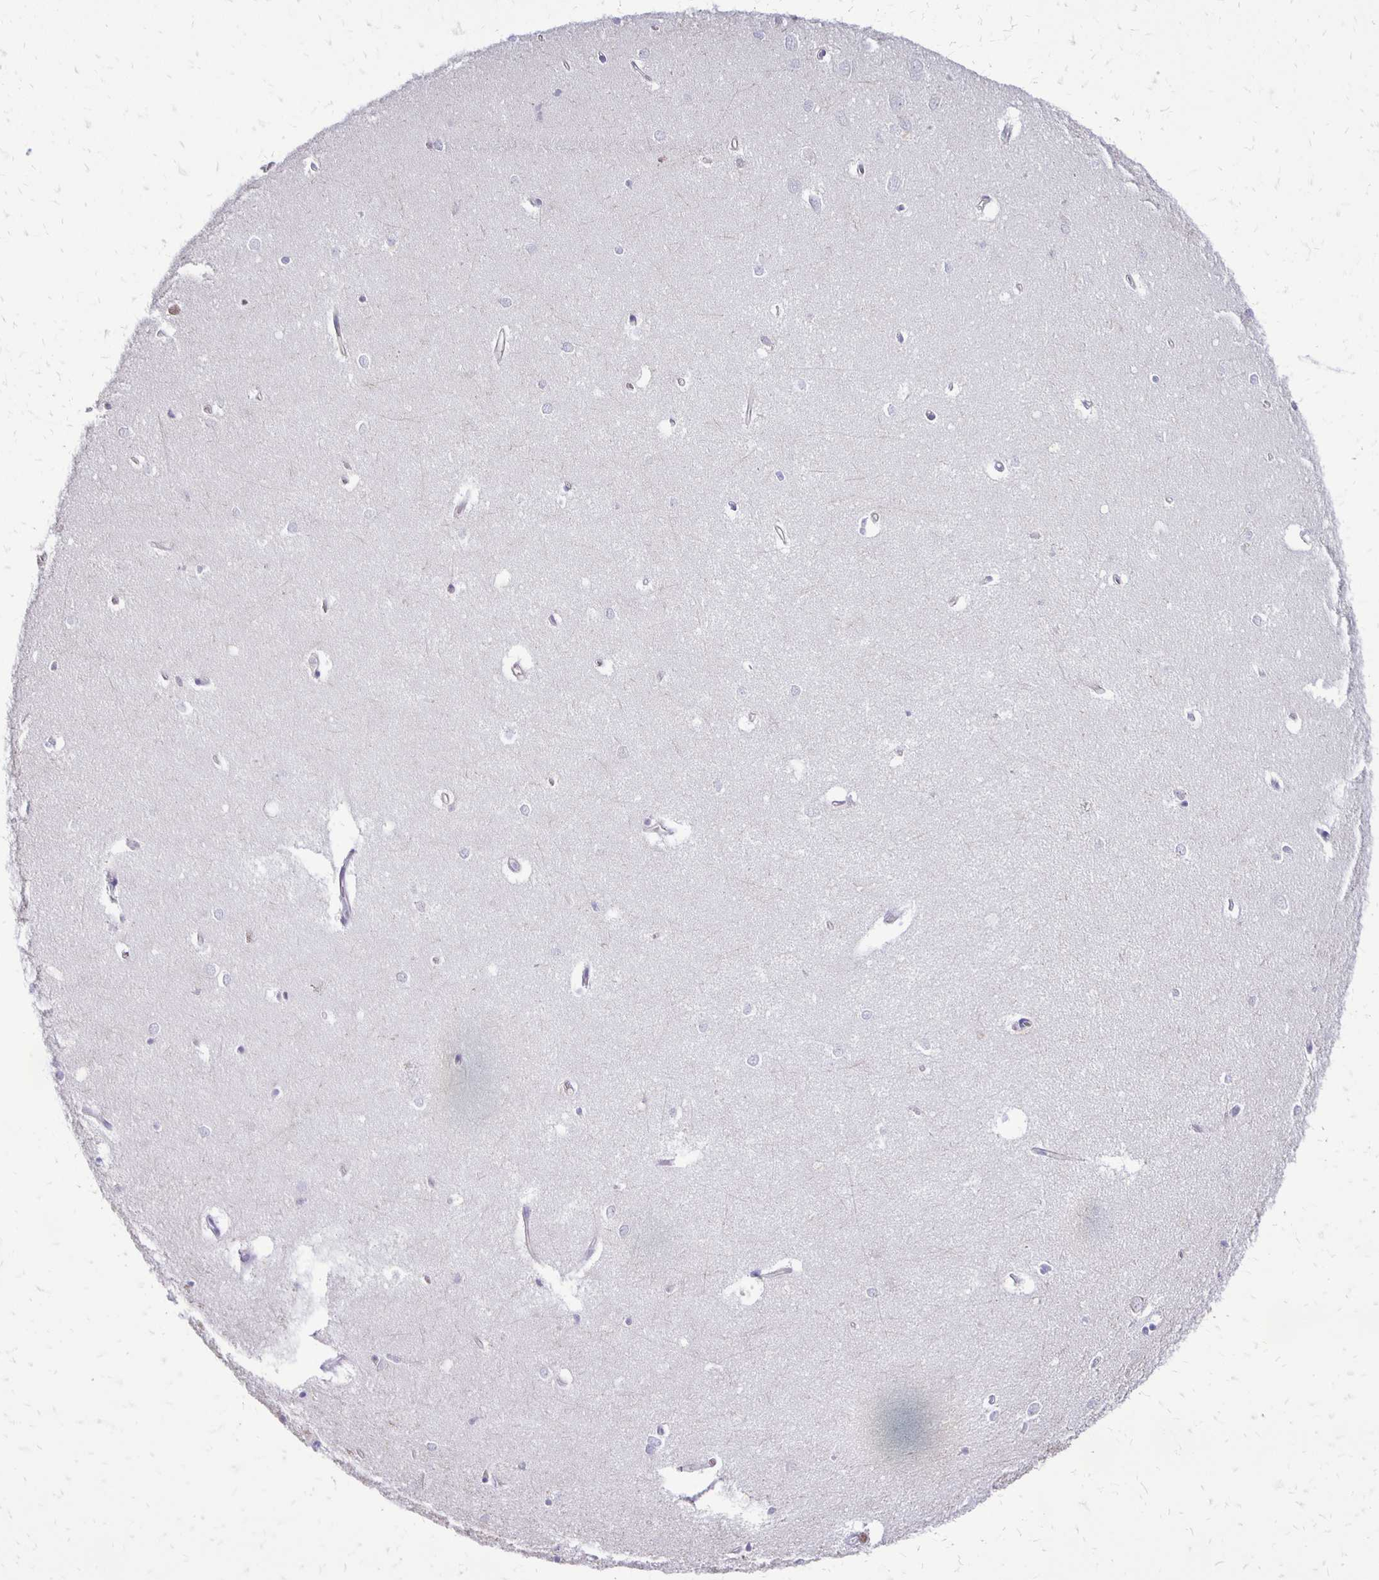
{"staining": {"intensity": "negative", "quantity": "none", "location": "none"}, "tissue": "hippocampus", "cell_type": "Glial cells", "image_type": "normal", "snomed": [{"axis": "morphology", "description": "Normal tissue, NOS"}, {"axis": "topography", "description": "Hippocampus"}], "caption": "DAB (3,3'-diaminobenzidine) immunohistochemical staining of normal hippocampus reveals no significant expression in glial cells. (Immunohistochemistry (ihc), brightfield microscopy, high magnification).", "gene": "ANKRD45", "patient": {"sex": "female", "age": 64}}